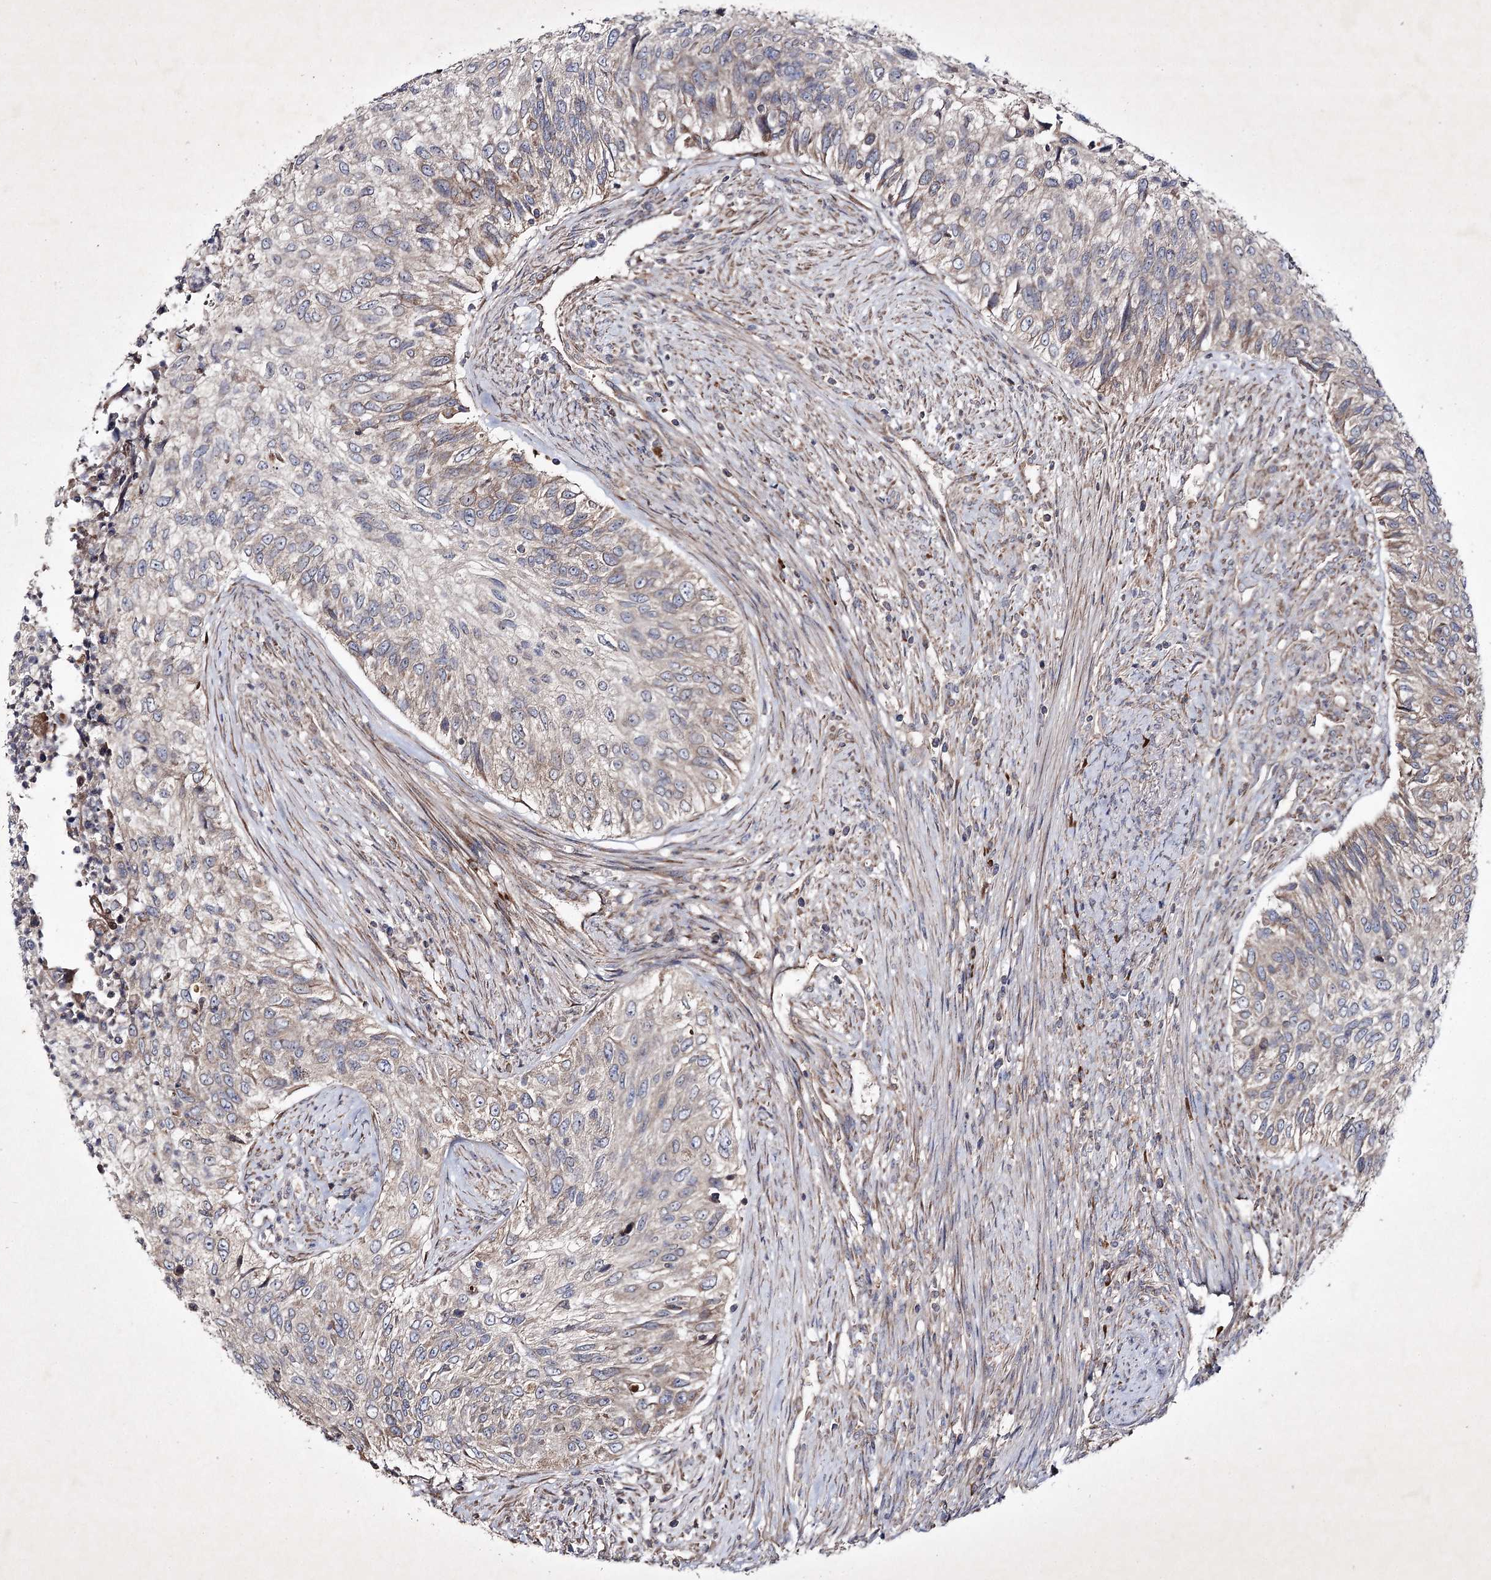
{"staining": {"intensity": "weak", "quantity": "<25%", "location": "cytoplasmic/membranous"}, "tissue": "urothelial cancer", "cell_type": "Tumor cells", "image_type": "cancer", "snomed": [{"axis": "morphology", "description": "Urothelial carcinoma, High grade"}, {"axis": "topography", "description": "Urinary bladder"}], "caption": "Tumor cells show no significant protein expression in urothelial cancer.", "gene": "ALG9", "patient": {"sex": "female", "age": 60}}